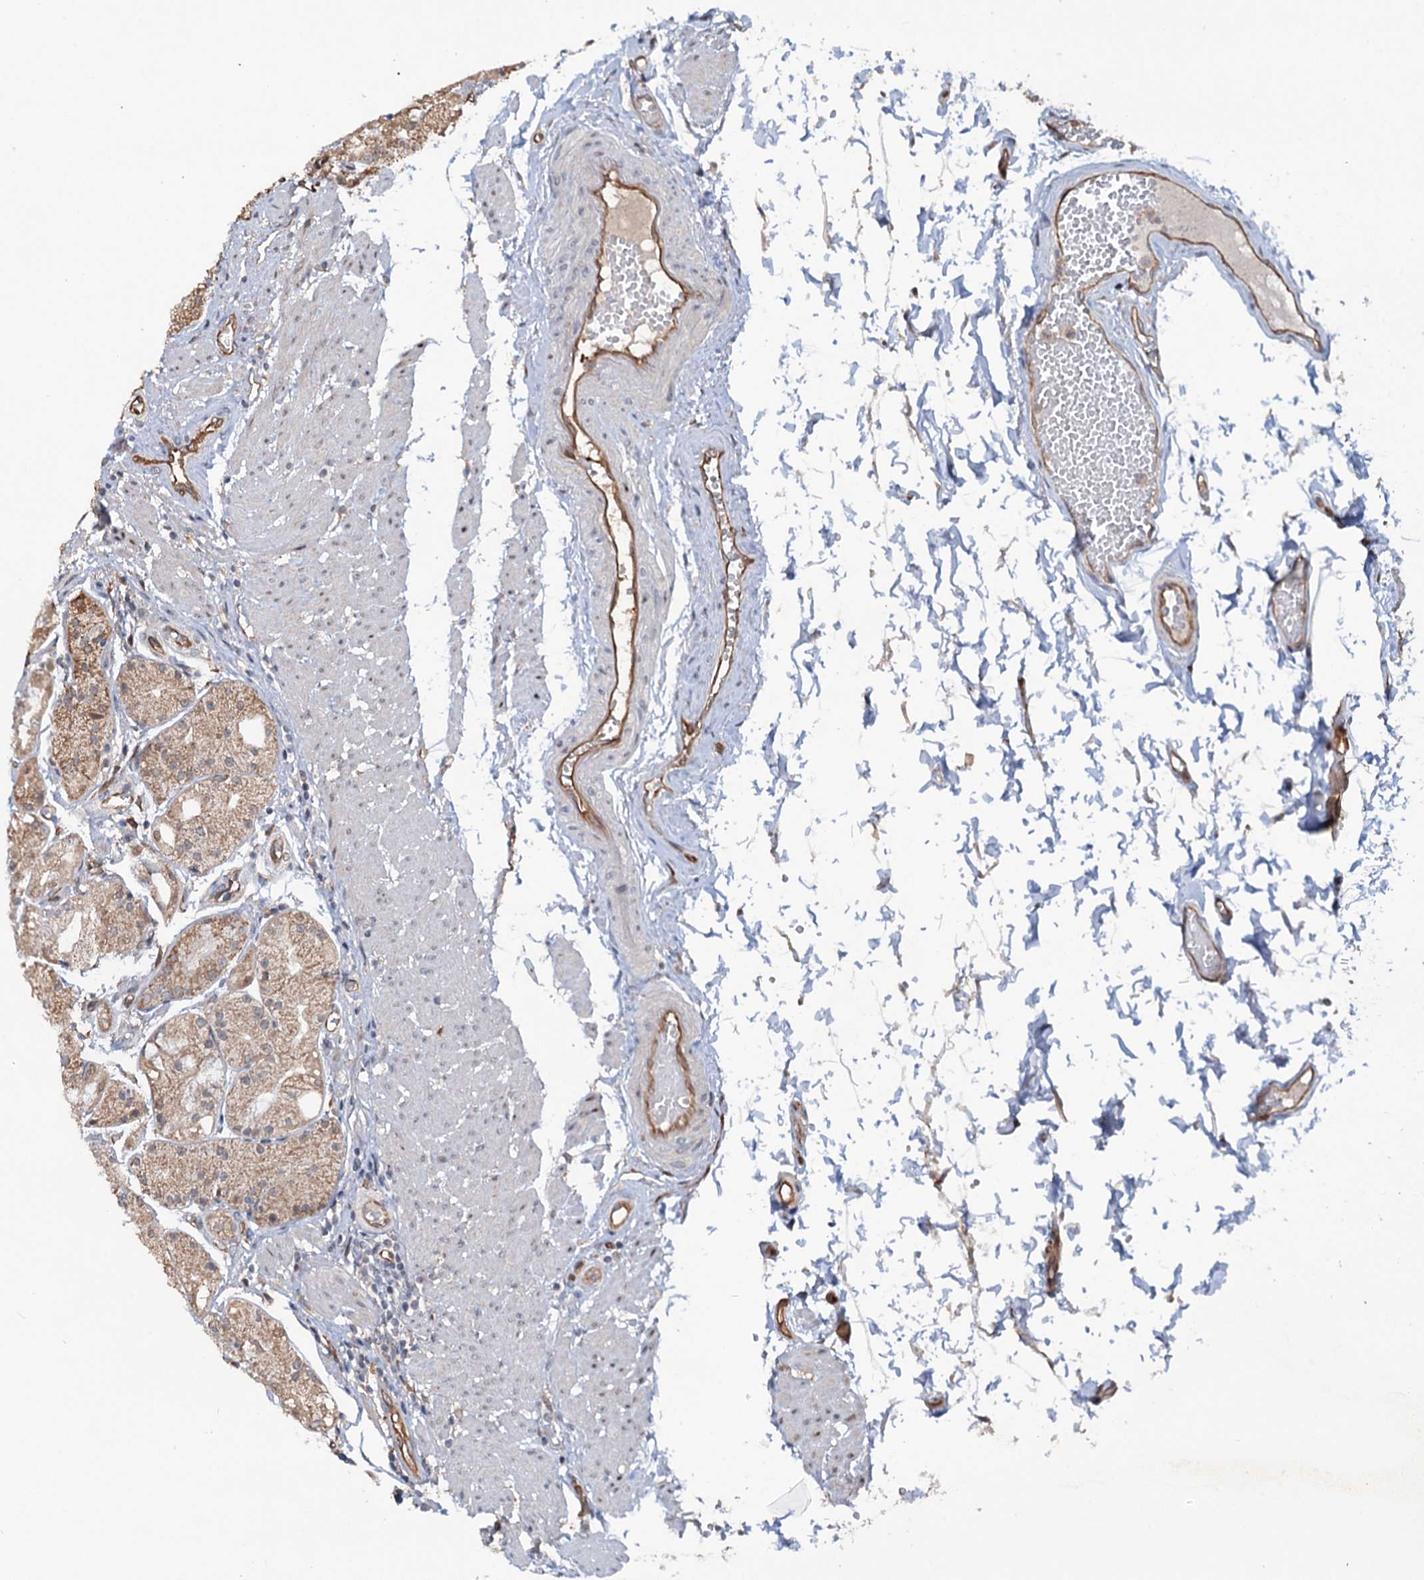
{"staining": {"intensity": "moderate", "quantity": "25%-75%", "location": "cytoplasmic/membranous,nuclear"}, "tissue": "stomach", "cell_type": "Glandular cells", "image_type": "normal", "snomed": [{"axis": "morphology", "description": "Normal tissue, NOS"}, {"axis": "topography", "description": "Stomach, upper"}], "caption": "This photomicrograph reveals immunohistochemistry (IHC) staining of normal stomach, with medium moderate cytoplasmic/membranous,nuclear expression in about 25%-75% of glandular cells.", "gene": "NCAPD2", "patient": {"sex": "male", "age": 72}}